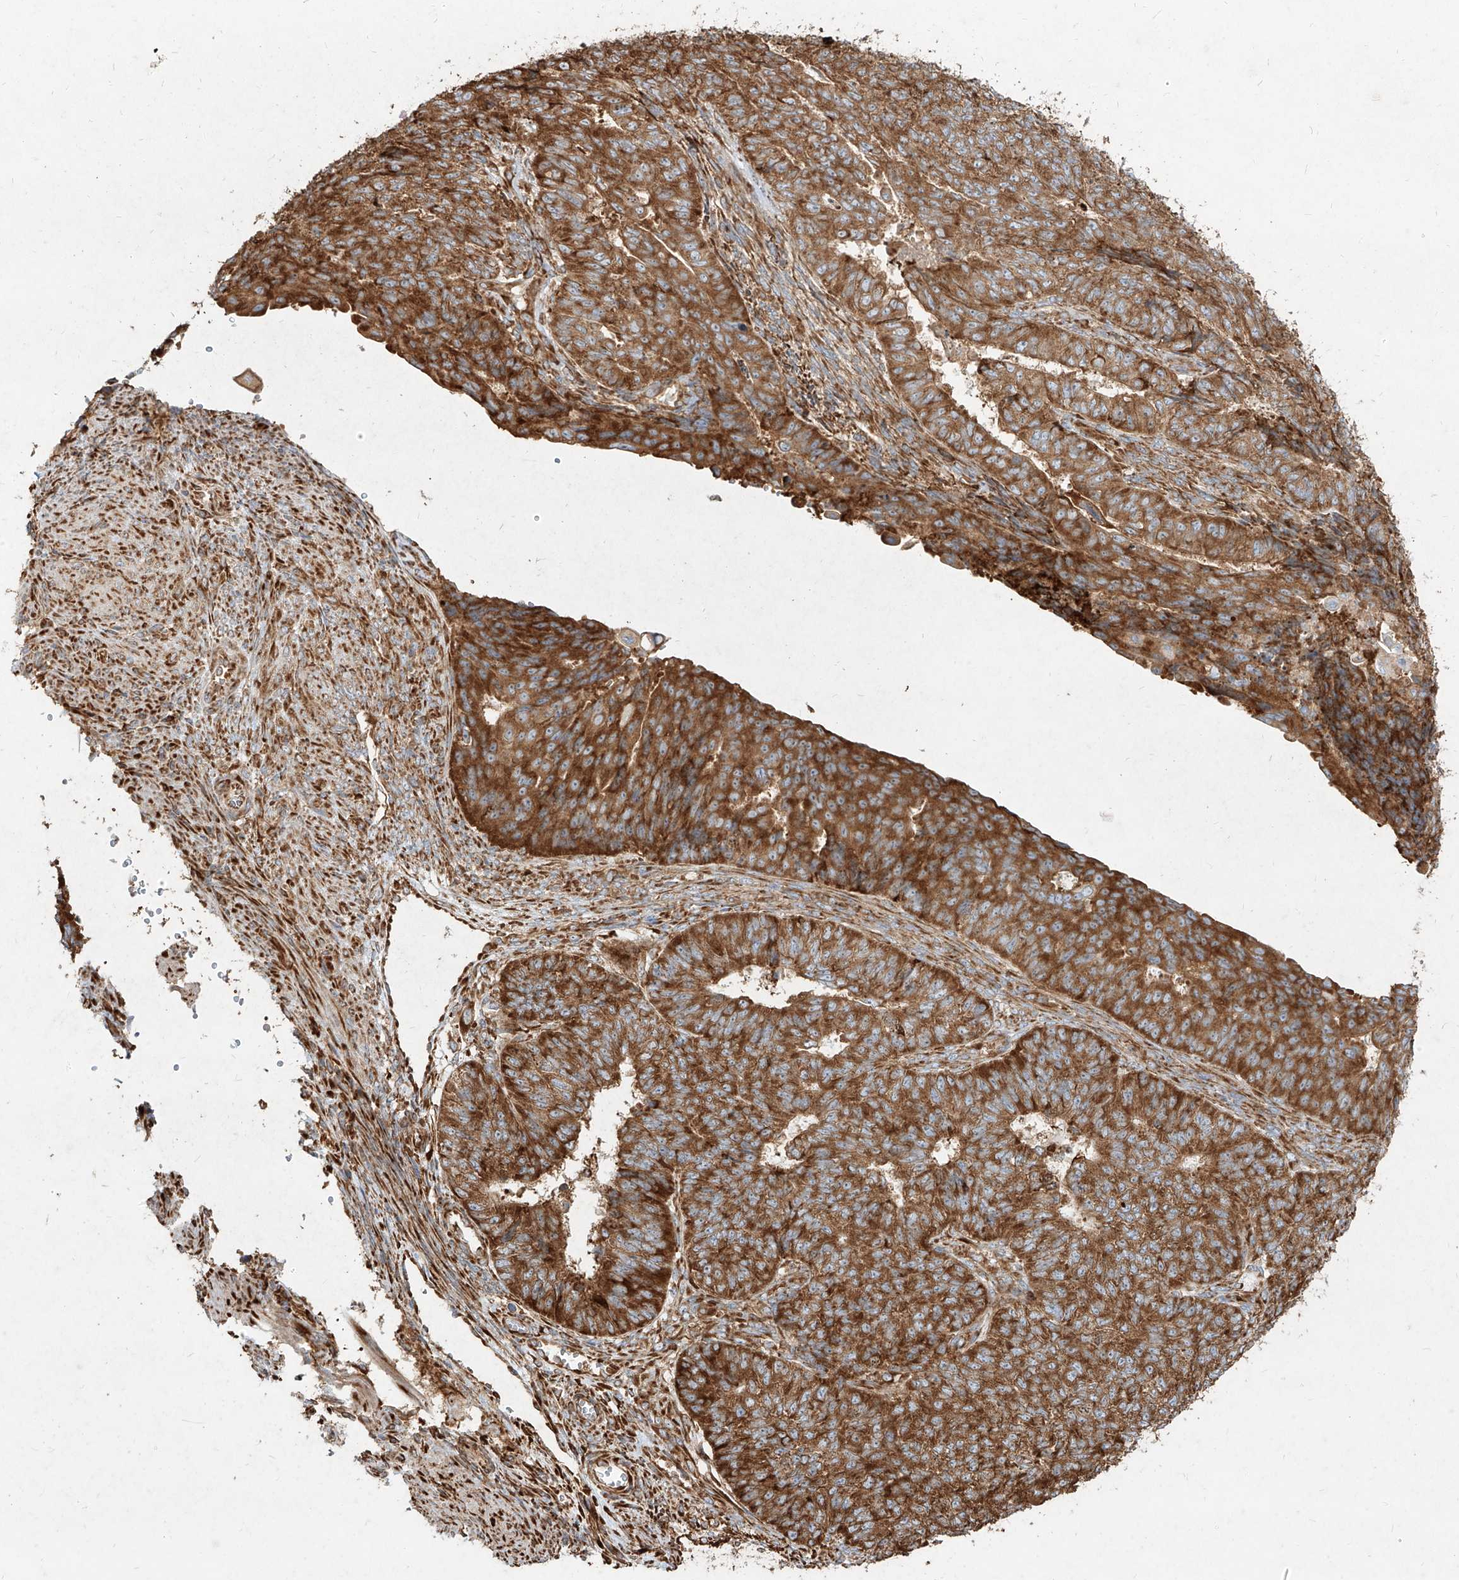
{"staining": {"intensity": "strong", "quantity": ">75%", "location": "cytoplasmic/membranous"}, "tissue": "endometrial cancer", "cell_type": "Tumor cells", "image_type": "cancer", "snomed": [{"axis": "morphology", "description": "Adenocarcinoma, NOS"}, {"axis": "topography", "description": "Endometrium"}], "caption": "There is high levels of strong cytoplasmic/membranous staining in tumor cells of adenocarcinoma (endometrial), as demonstrated by immunohistochemical staining (brown color).", "gene": "RPS25", "patient": {"sex": "female", "age": 32}}